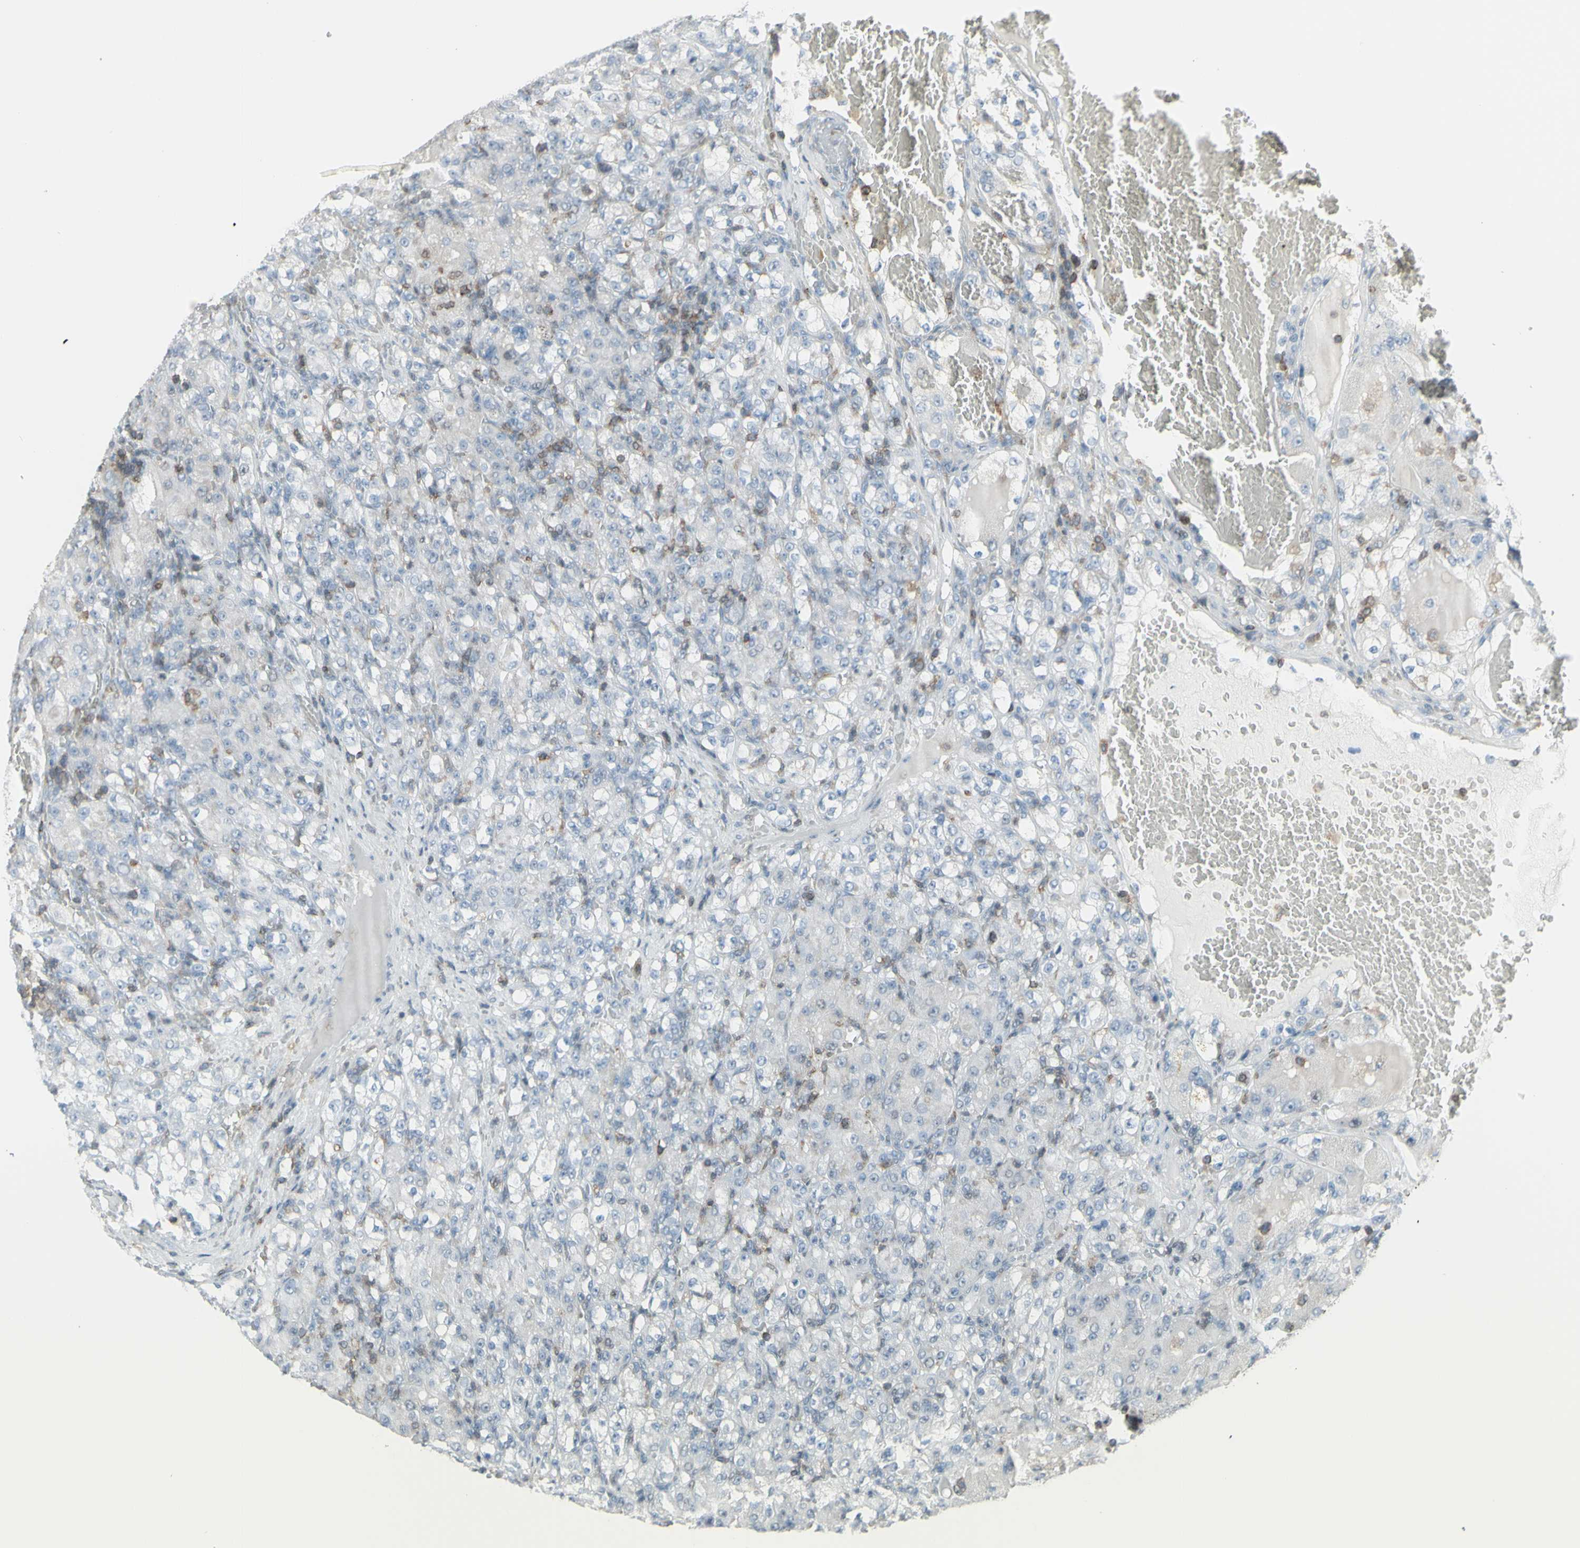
{"staining": {"intensity": "weak", "quantity": "<25%", "location": "cytoplasmic/membranous"}, "tissue": "renal cancer", "cell_type": "Tumor cells", "image_type": "cancer", "snomed": [{"axis": "morphology", "description": "Adenocarcinoma, NOS"}, {"axis": "topography", "description": "Kidney"}], "caption": "DAB immunohistochemical staining of renal cancer shows no significant staining in tumor cells. (DAB (3,3'-diaminobenzidine) immunohistochemistry visualized using brightfield microscopy, high magnification).", "gene": "NRG1", "patient": {"sex": "male", "age": 61}}